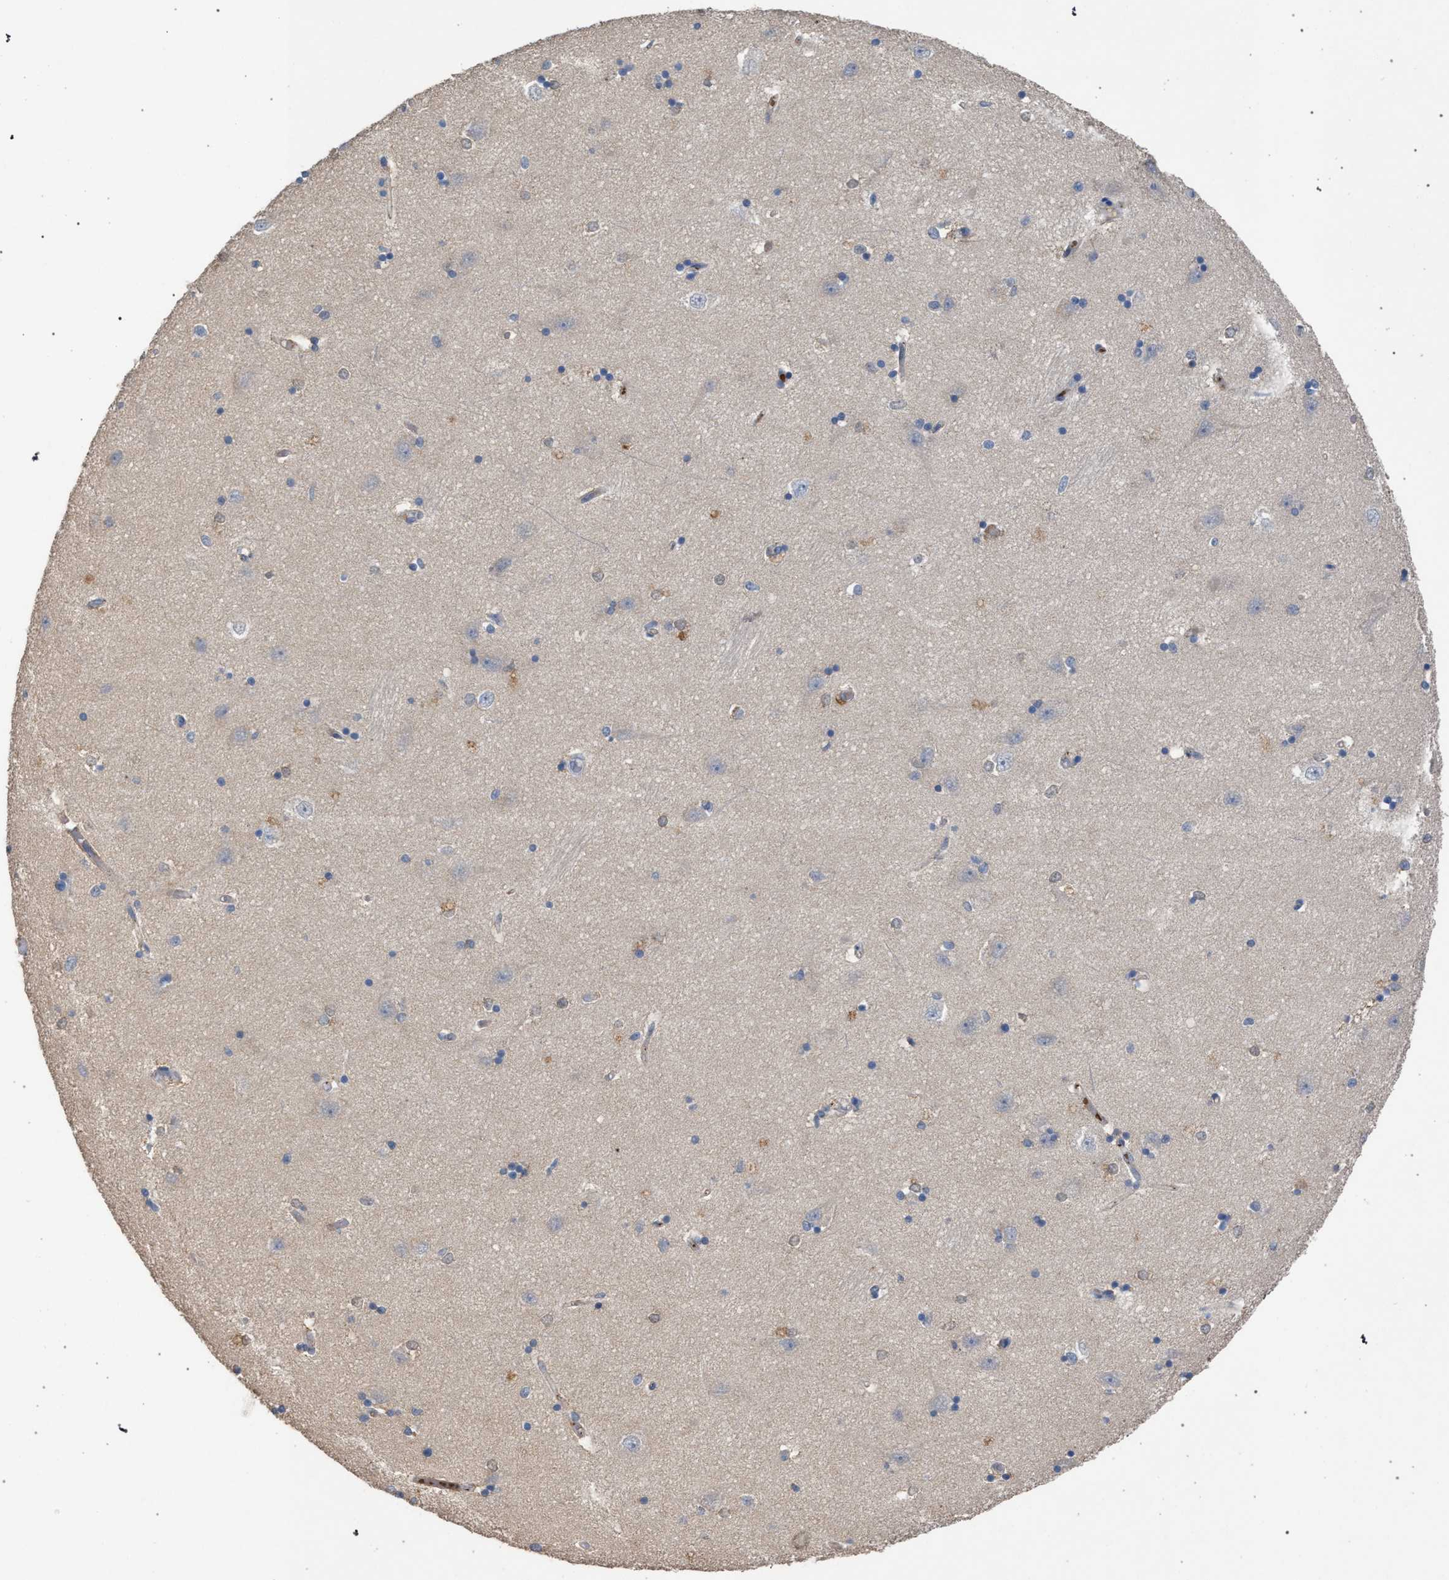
{"staining": {"intensity": "negative", "quantity": "none", "location": "none"}, "tissue": "hippocampus", "cell_type": "Glial cells", "image_type": "normal", "snomed": [{"axis": "morphology", "description": "Normal tissue, NOS"}, {"axis": "topography", "description": "Hippocampus"}], "caption": "Hippocampus was stained to show a protein in brown. There is no significant staining in glial cells. The staining is performed using DAB brown chromogen with nuclei counter-stained in using hematoxylin.", "gene": "TECPR1", "patient": {"sex": "male", "age": 45}}